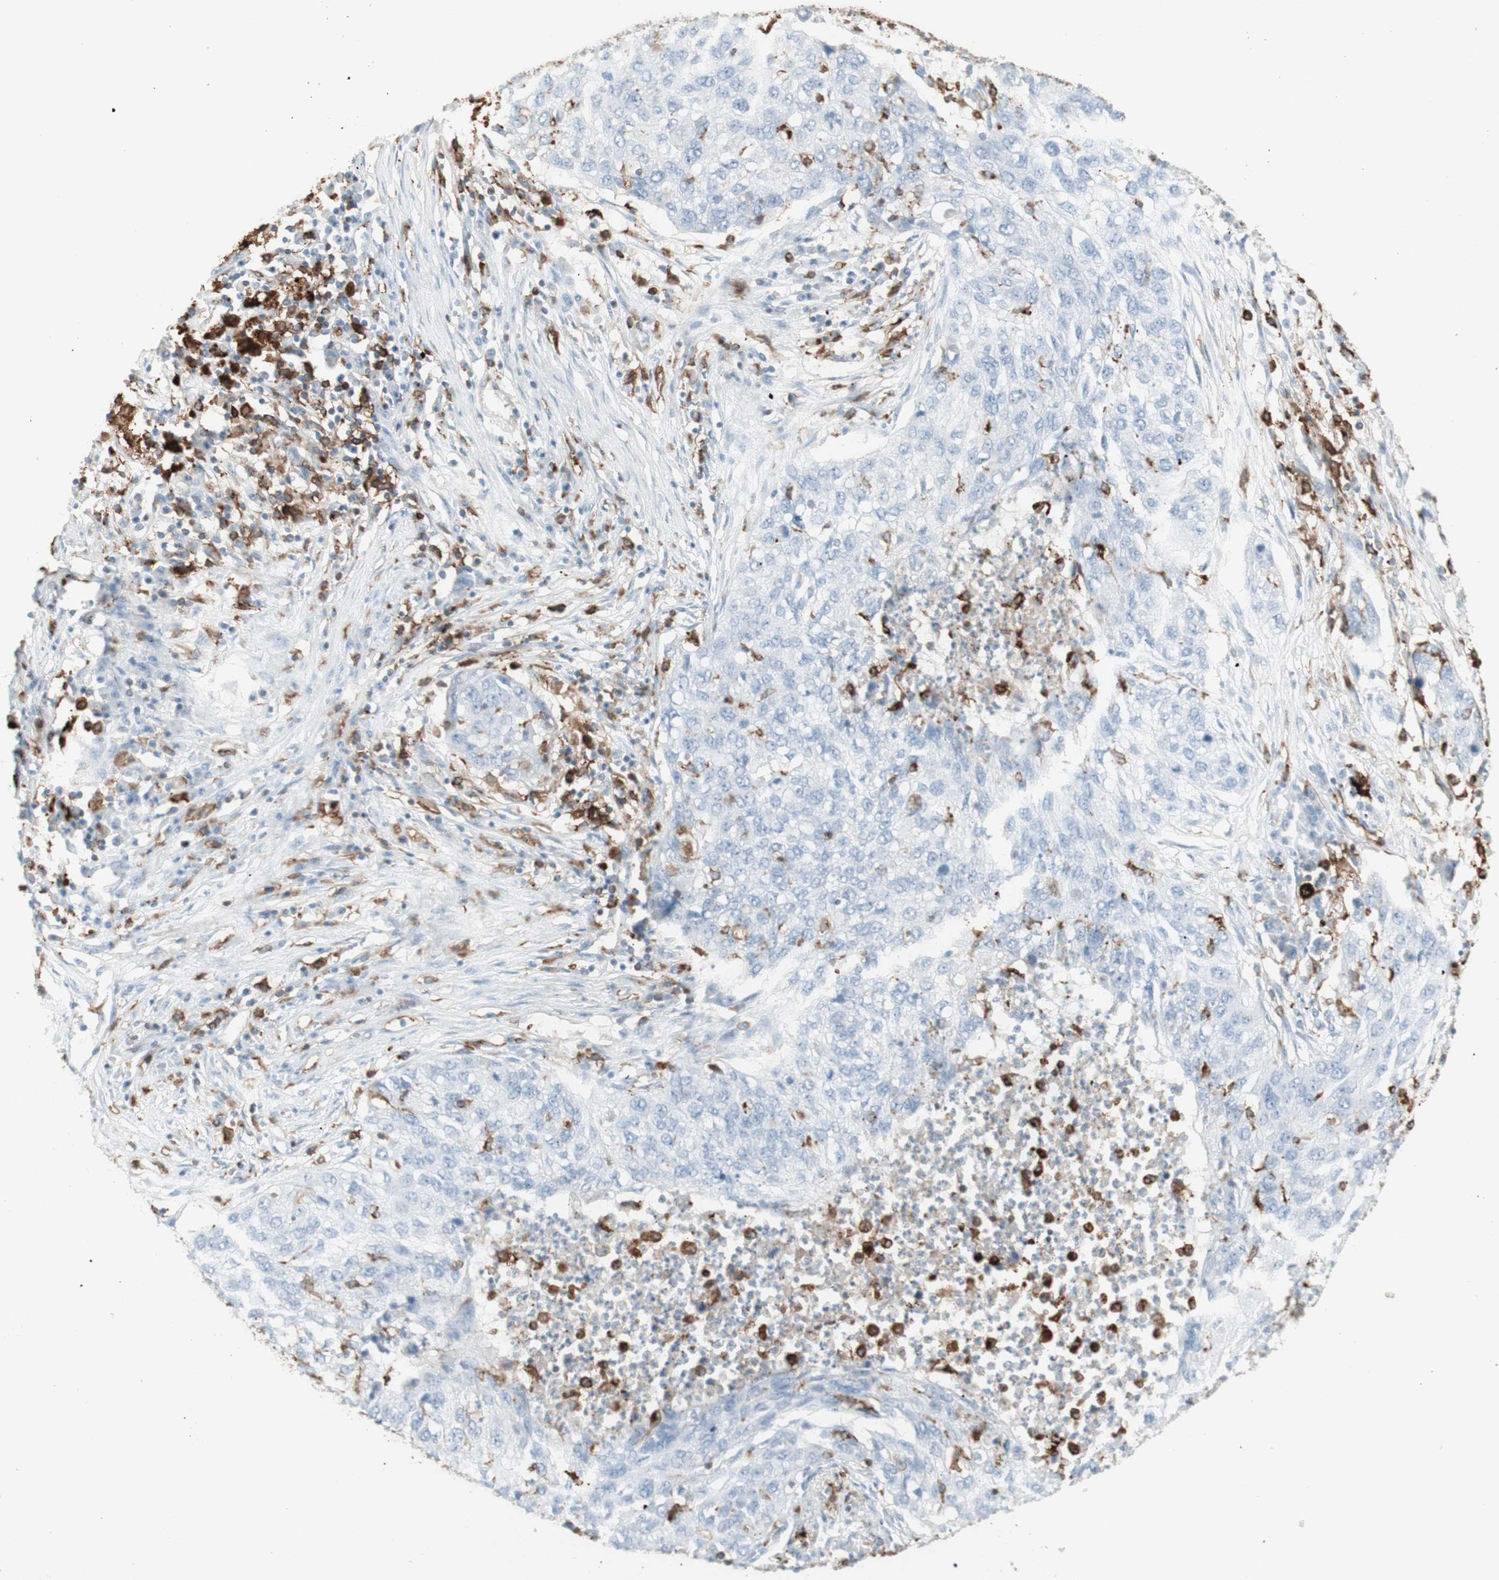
{"staining": {"intensity": "negative", "quantity": "none", "location": "none"}, "tissue": "lung cancer", "cell_type": "Tumor cells", "image_type": "cancer", "snomed": [{"axis": "morphology", "description": "Squamous cell carcinoma, NOS"}, {"axis": "topography", "description": "Lung"}], "caption": "A high-resolution photomicrograph shows IHC staining of lung cancer (squamous cell carcinoma), which displays no significant expression in tumor cells.", "gene": "HLA-DPB1", "patient": {"sex": "female", "age": 63}}